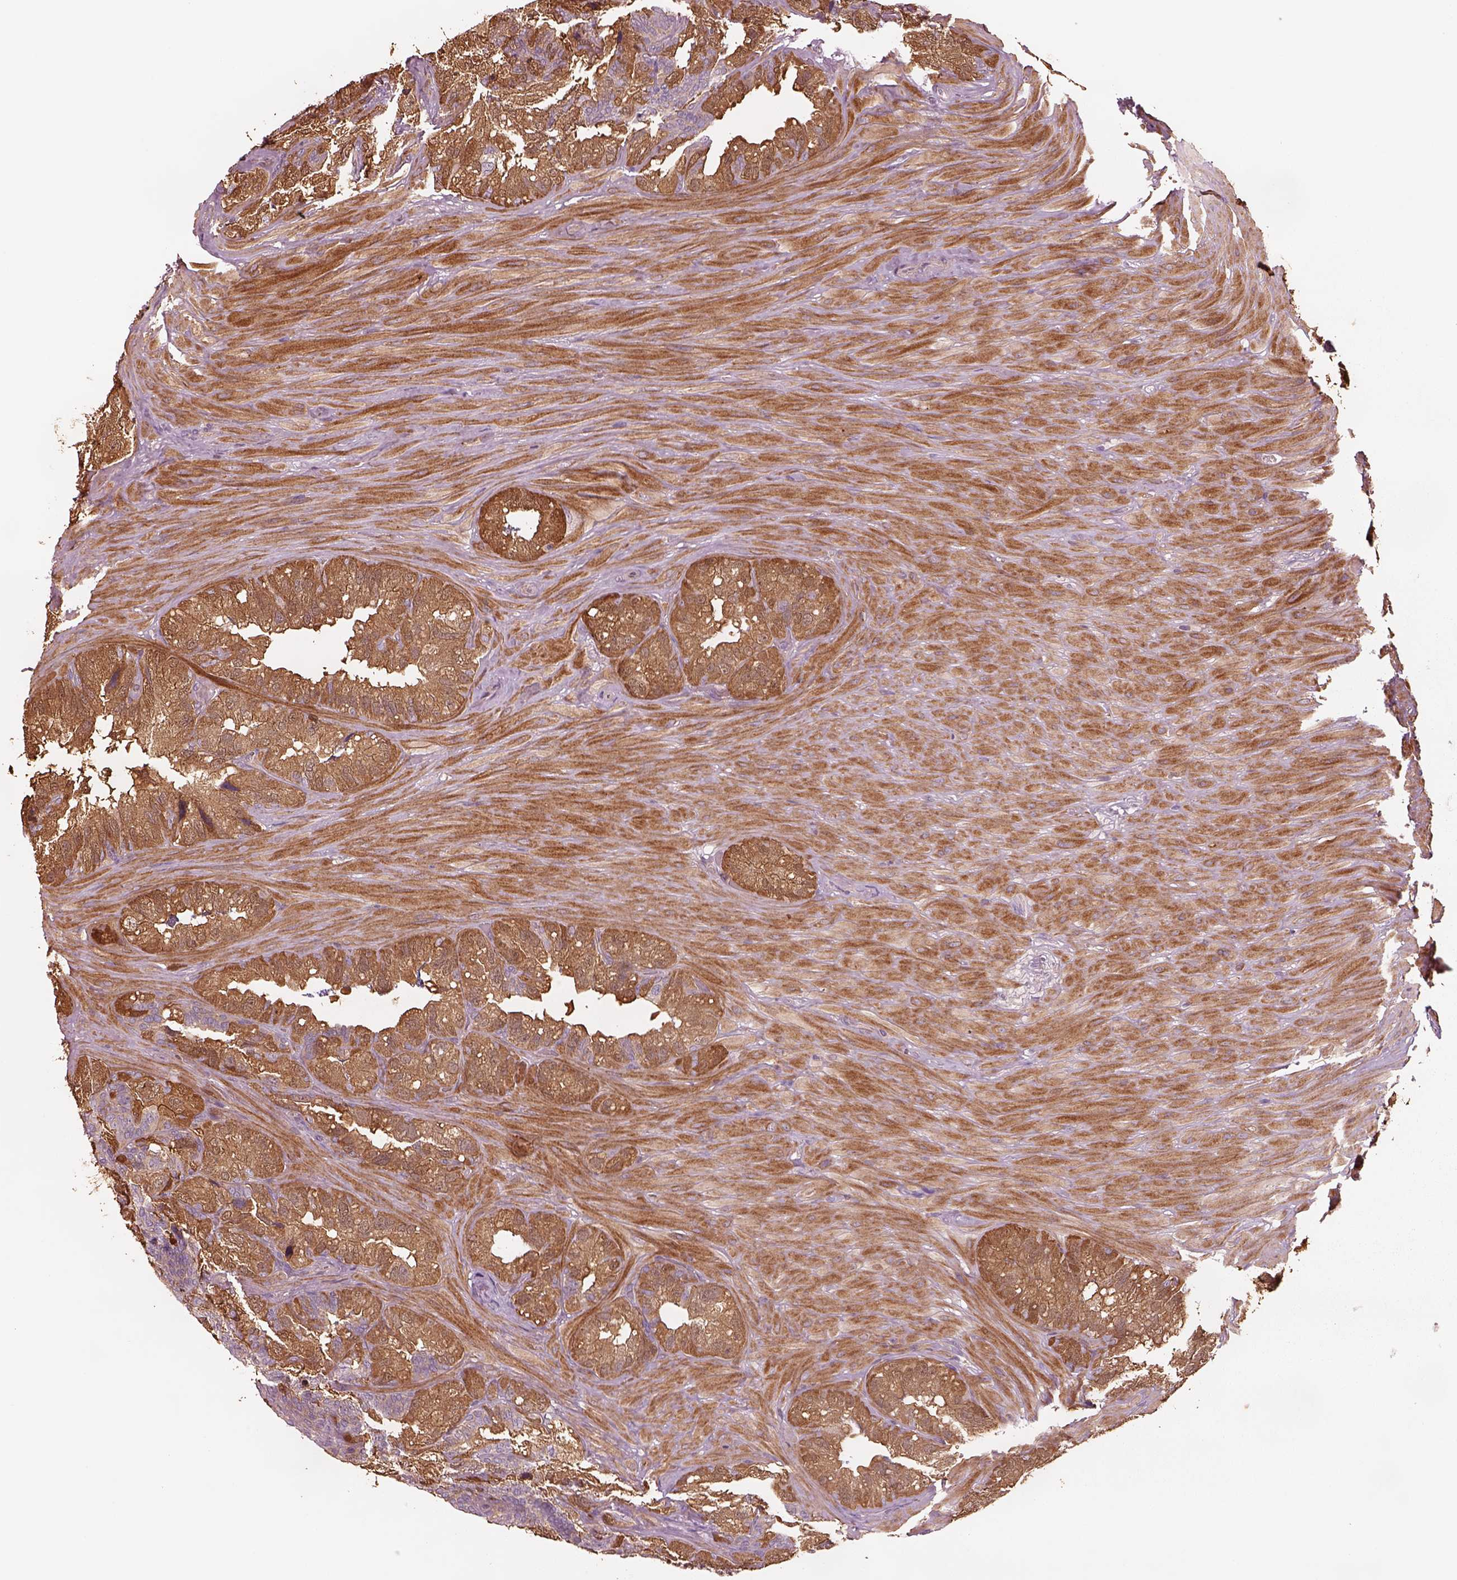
{"staining": {"intensity": "strong", "quantity": "25%-75%", "location": "cytoplasmic/membranous"}, "tissue": "seminal vesicle", "cell_type": "Glandular cells", "image_type": "normal", "snomed": [{"axis": "morphology", "description": "Normal tissue, NOS"}, {"axis": "topography", "description": "Seminal veicle"}], "caption": "A high-resolution photomicrograph shows immunohistochemistry staining of normal seminal vesicle, which demonstrates strong cytoplasmic/membranous staining in approximately 25%-75% of glandular cells. (IHC, brightfield microscopy, high magnification).", "gene": "ASCC2", "patient": {"sex": "male", "age": 60}}